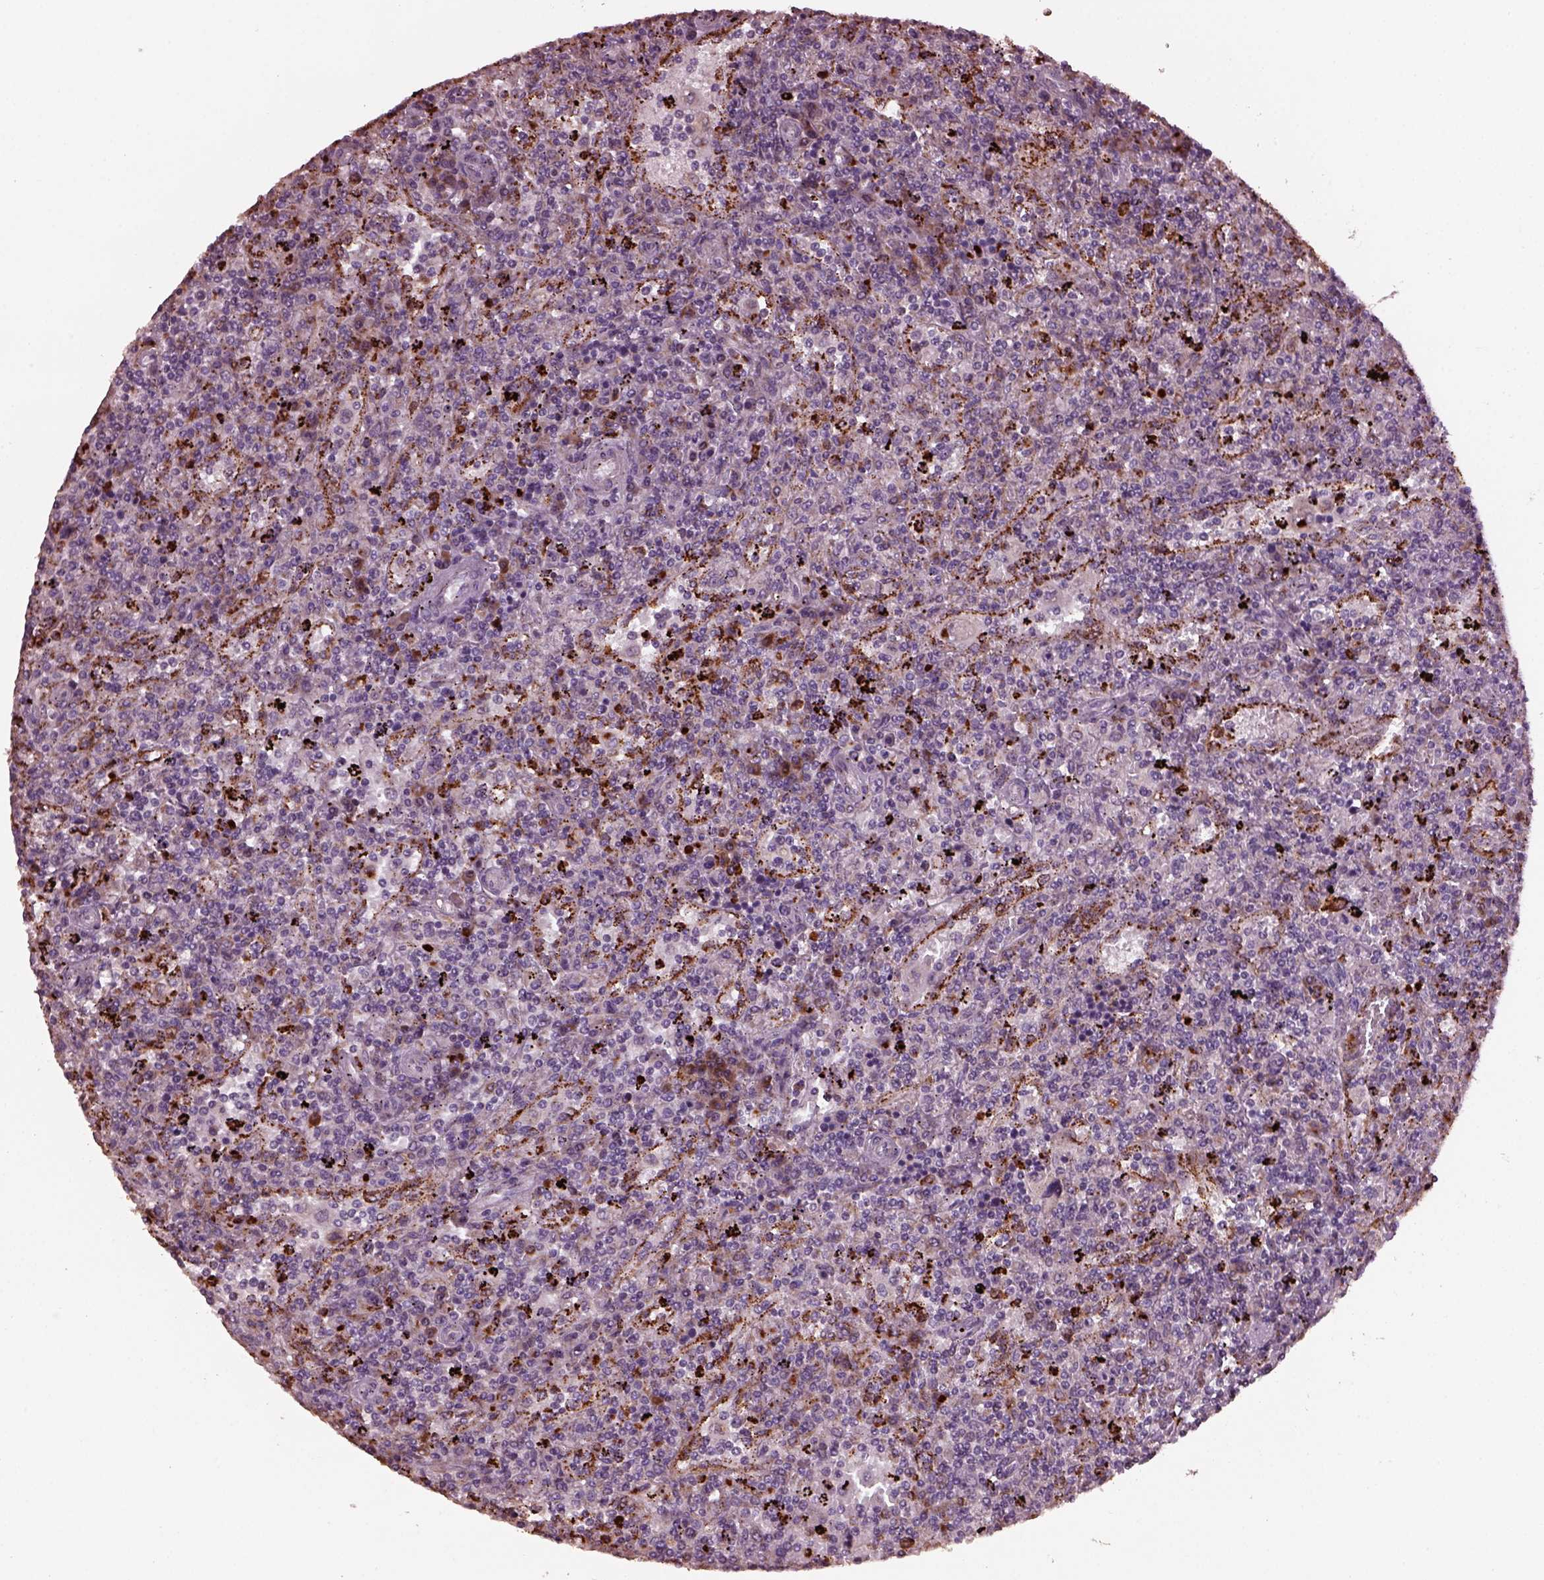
{"staining": {"intensity": "negative", "quantity": "none", "location": "none"}, "tissue": "lymphoma", "cell_type": "Tumor cells", "image_type": "cancer", "snomed": [{"axis": "morphology", "description": "Malignant lymphoma, non-Hodgkin's type, Low grade"}, {"axis": "topography", "description": "Spleen"}], "caption": "Lymphoma stained for a protein using immunohistochemistry (IHC) demonstrates no expression tumor cells.", "gene": "RUFY3", "patient": {"sex": "male", "age": 62}}